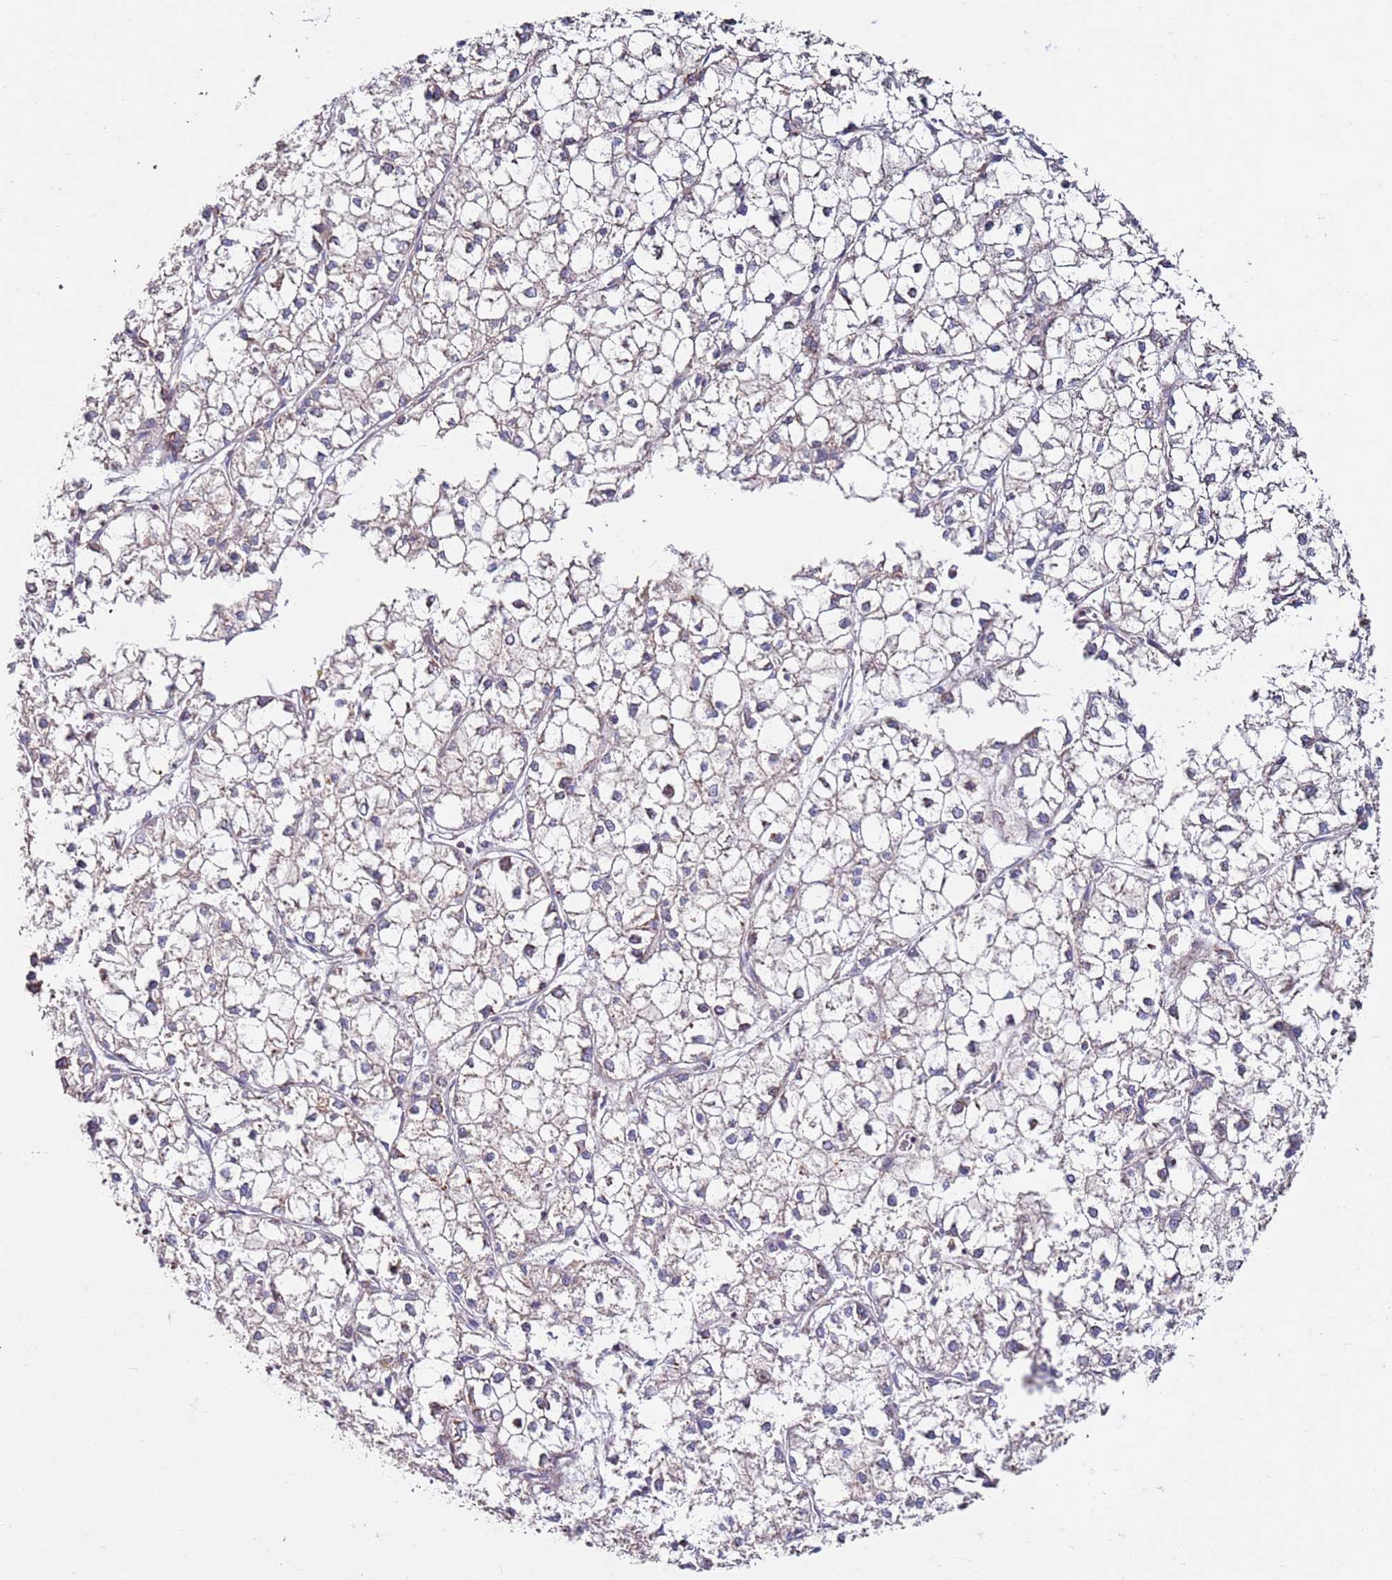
{"staining": {"intensity": "negative", "quantity": "none", "location": "none"}, "tissue": "liver cancer", "cell_type": "Tumor cells", "image_type": "cancer", "snomed": [{"axis": "morphology", "description": "Carcinoma, Hepatocellular, NOS"}, {"axis": "topography", "description": "Liver"}], "caption": "Human liver cancer stained for a protein using immunohistochemistry exhibits no positivity in tumor cells.", "gene": "CNOT9", "patient": {"sex": "female", "age": 43}}